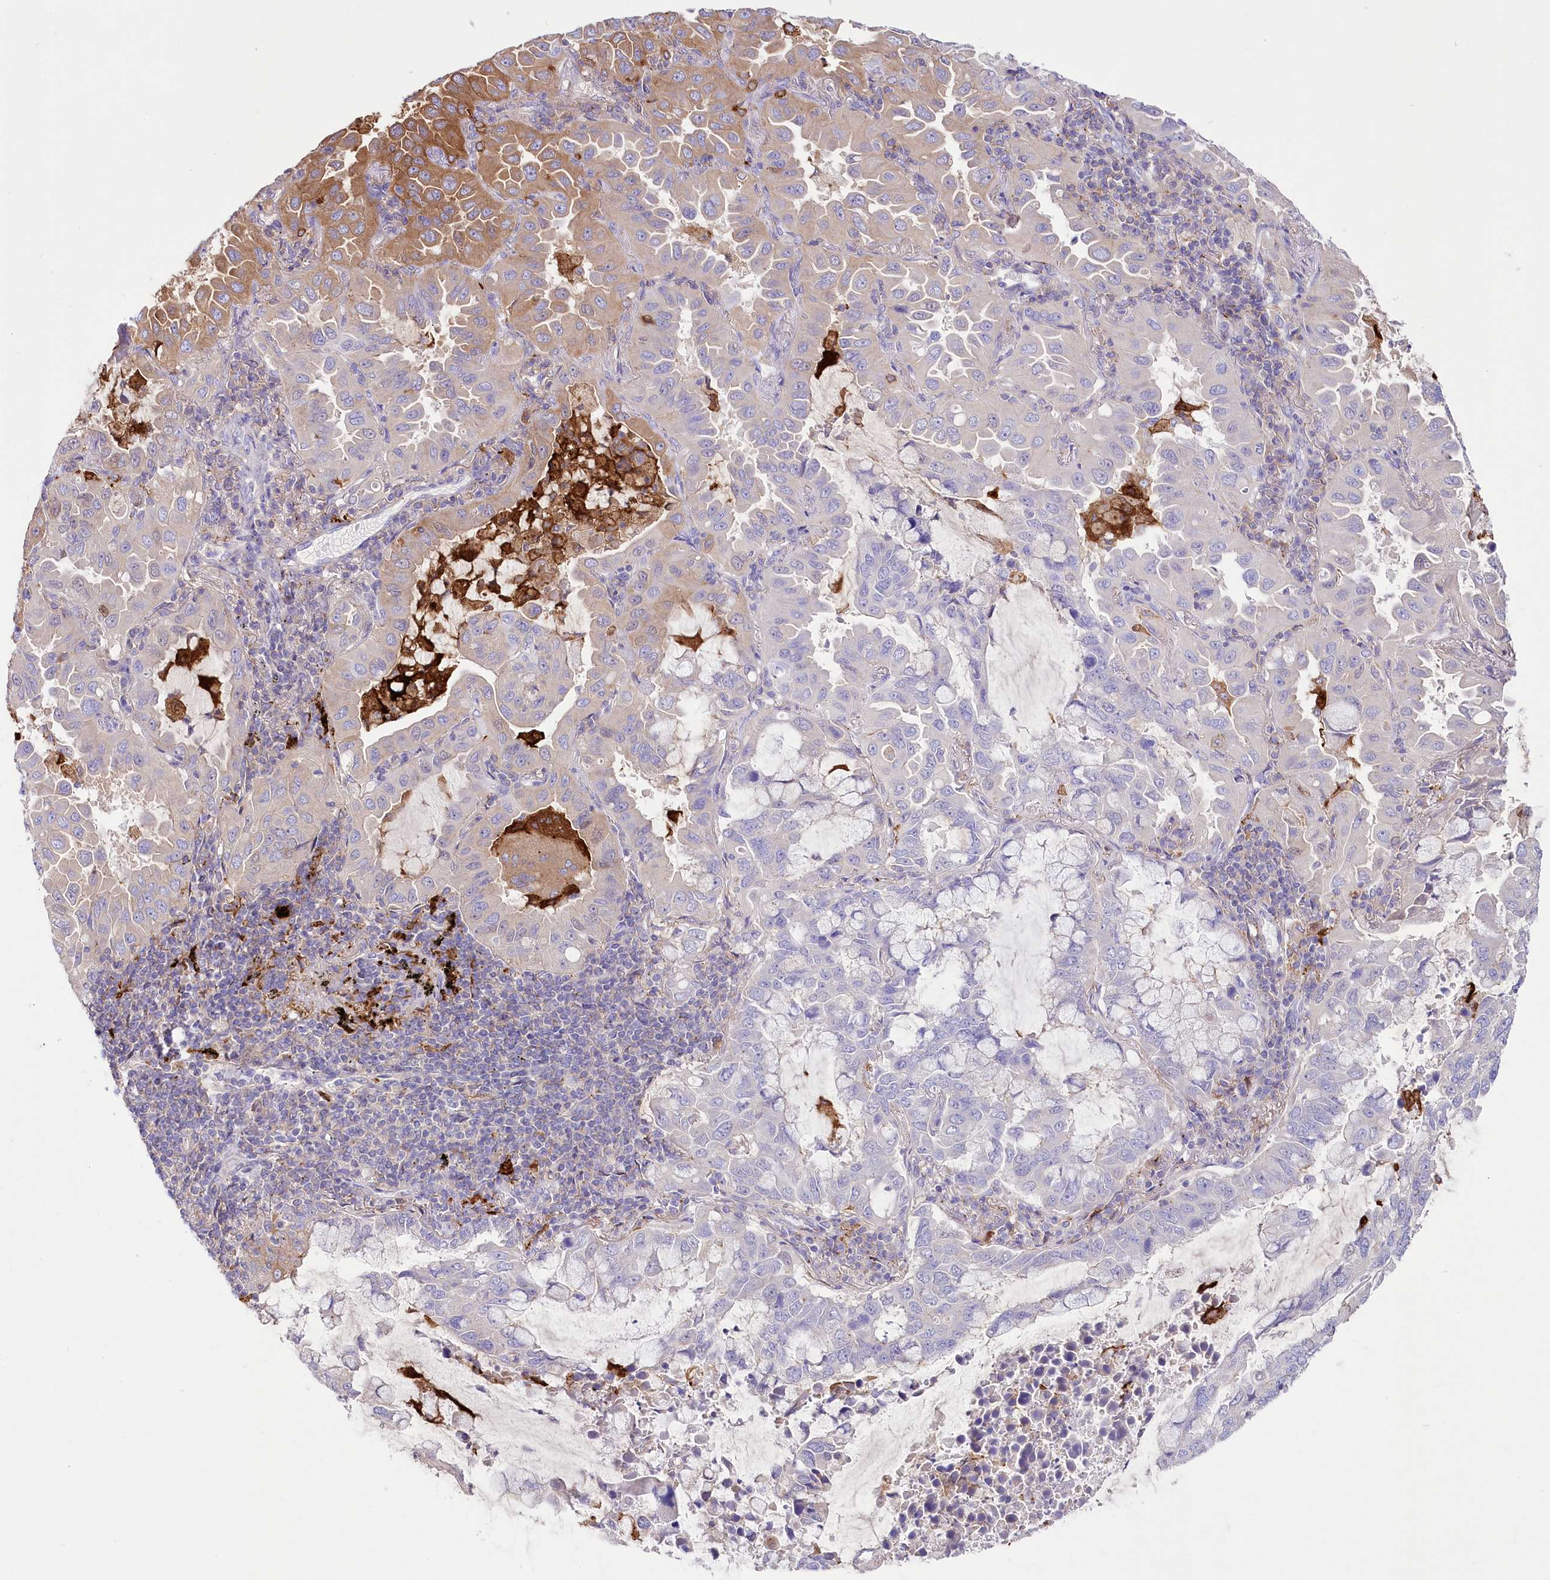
{"staining": {"intensity": "moderate", "quantity": "<25%", "location": "cytoplasmic/membranous"}, "tissue": "lung cancer", "cell_type": "Tumor cells", "image_type": "cancer", "snomed": [{"axis": "morphology", "description": "Adenocarcinoma, NOS"}, {"axis": "topography", "description": "Lung"}], "caption": "Human lung cancer (adenocarcinoma) stained with a brown dye reveals moderate cytoplasmic/membranous positive expression in about <25% of tumor cells.", "gene": "DNAJC19", "patient": {"sex": "male", "age": 64}}